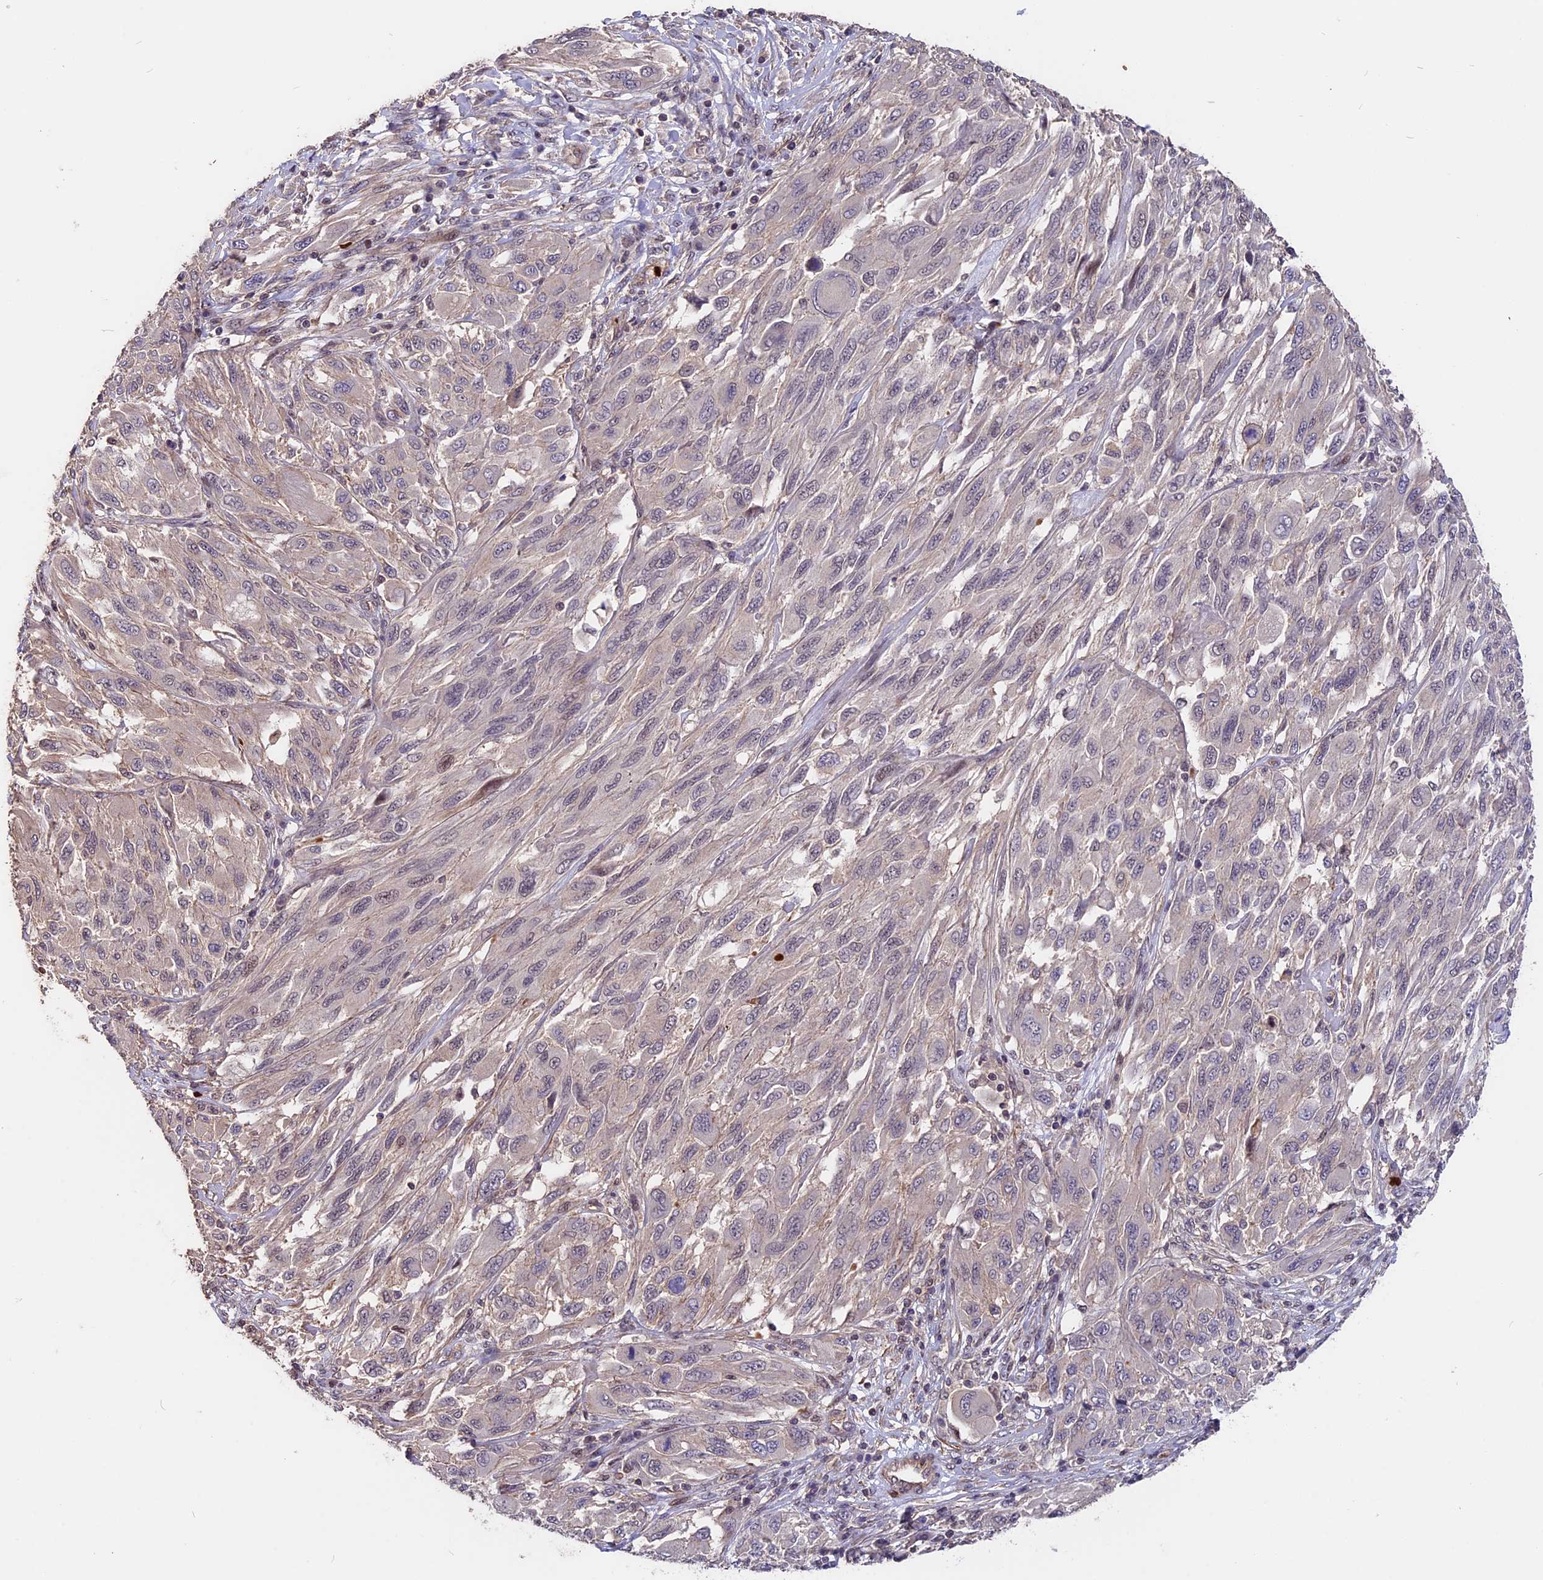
{"staining": {"intensity": "negative", "quantity": "none", "location": "none"}, "tissue": "melanoma", "cell_type": "Tumor cells", "image_type": "cancer", "snomed": [{"axis": "morphology", "description": "Malignant melanoma, NOS"}, {"axis": "topography", "description": "Skin"}], "caption": "Protein analysis of melanoma shows no significant staining in tumor cells.", "gene": "ZC3H10", "patient": {"sex": "female", "age": 91}}